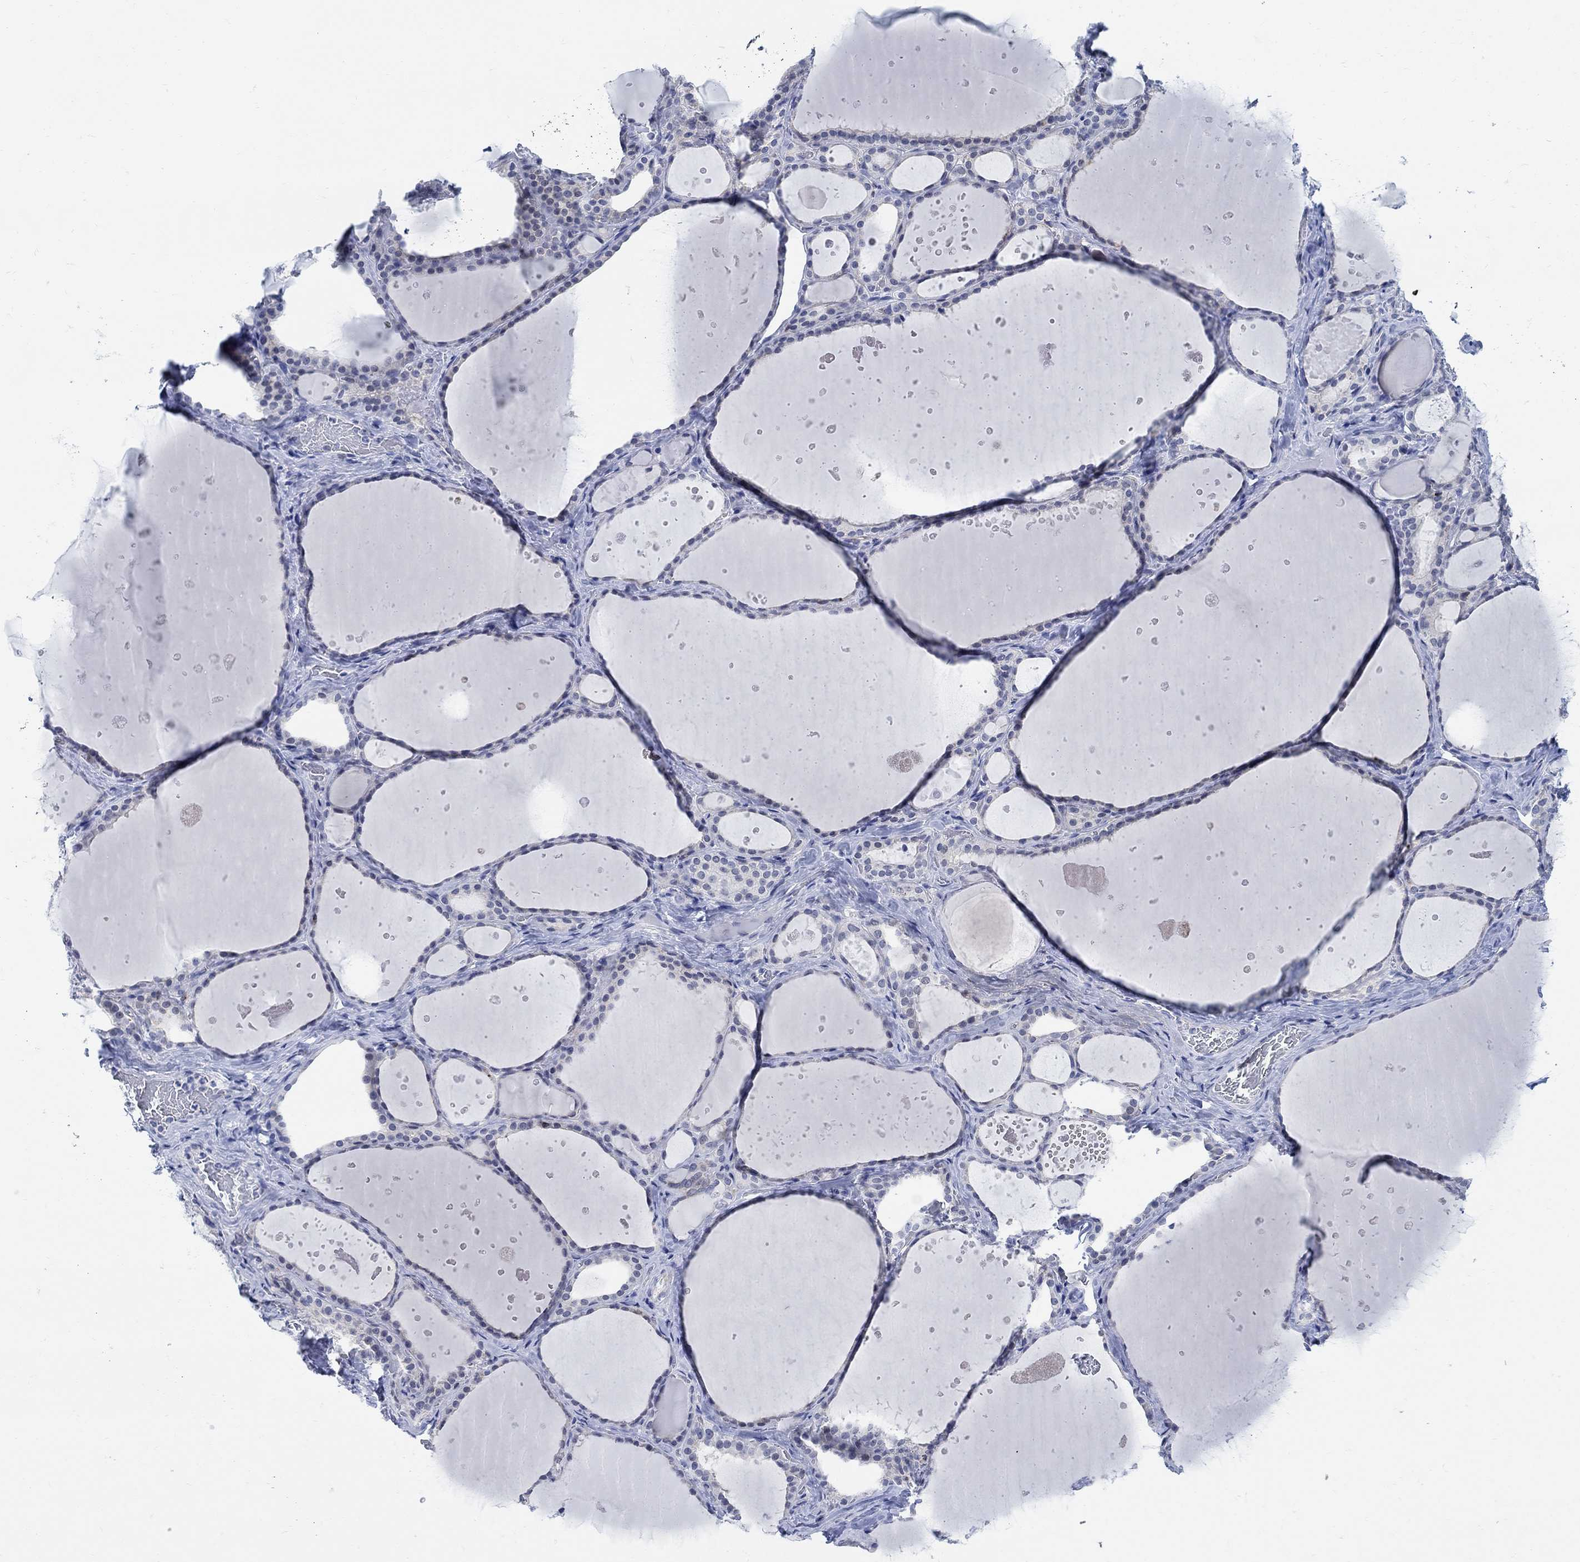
{"staining": {"intensity": "negative", "quantity": "none", "location": "none"}, "tissue": "thyroid gland", "cell_type": "Glandular cells", "image_type": "normal", "snomed": [{"axis": "morphology", "description": "Normal tissue, NOS"}, {"axis": "topography", "description": "Thyroid gland"}], "caption": "Protein analysis of benign thyroid gland displays no significant expression in glandular cells. The staining was performed using DAB to visualize the protein expression in brown, while the nuclei were stained in blue with hematoxylin (Magnification: 20x).", "gene": "PHF21B", "patient": {"sex": "male", "age": 63}}